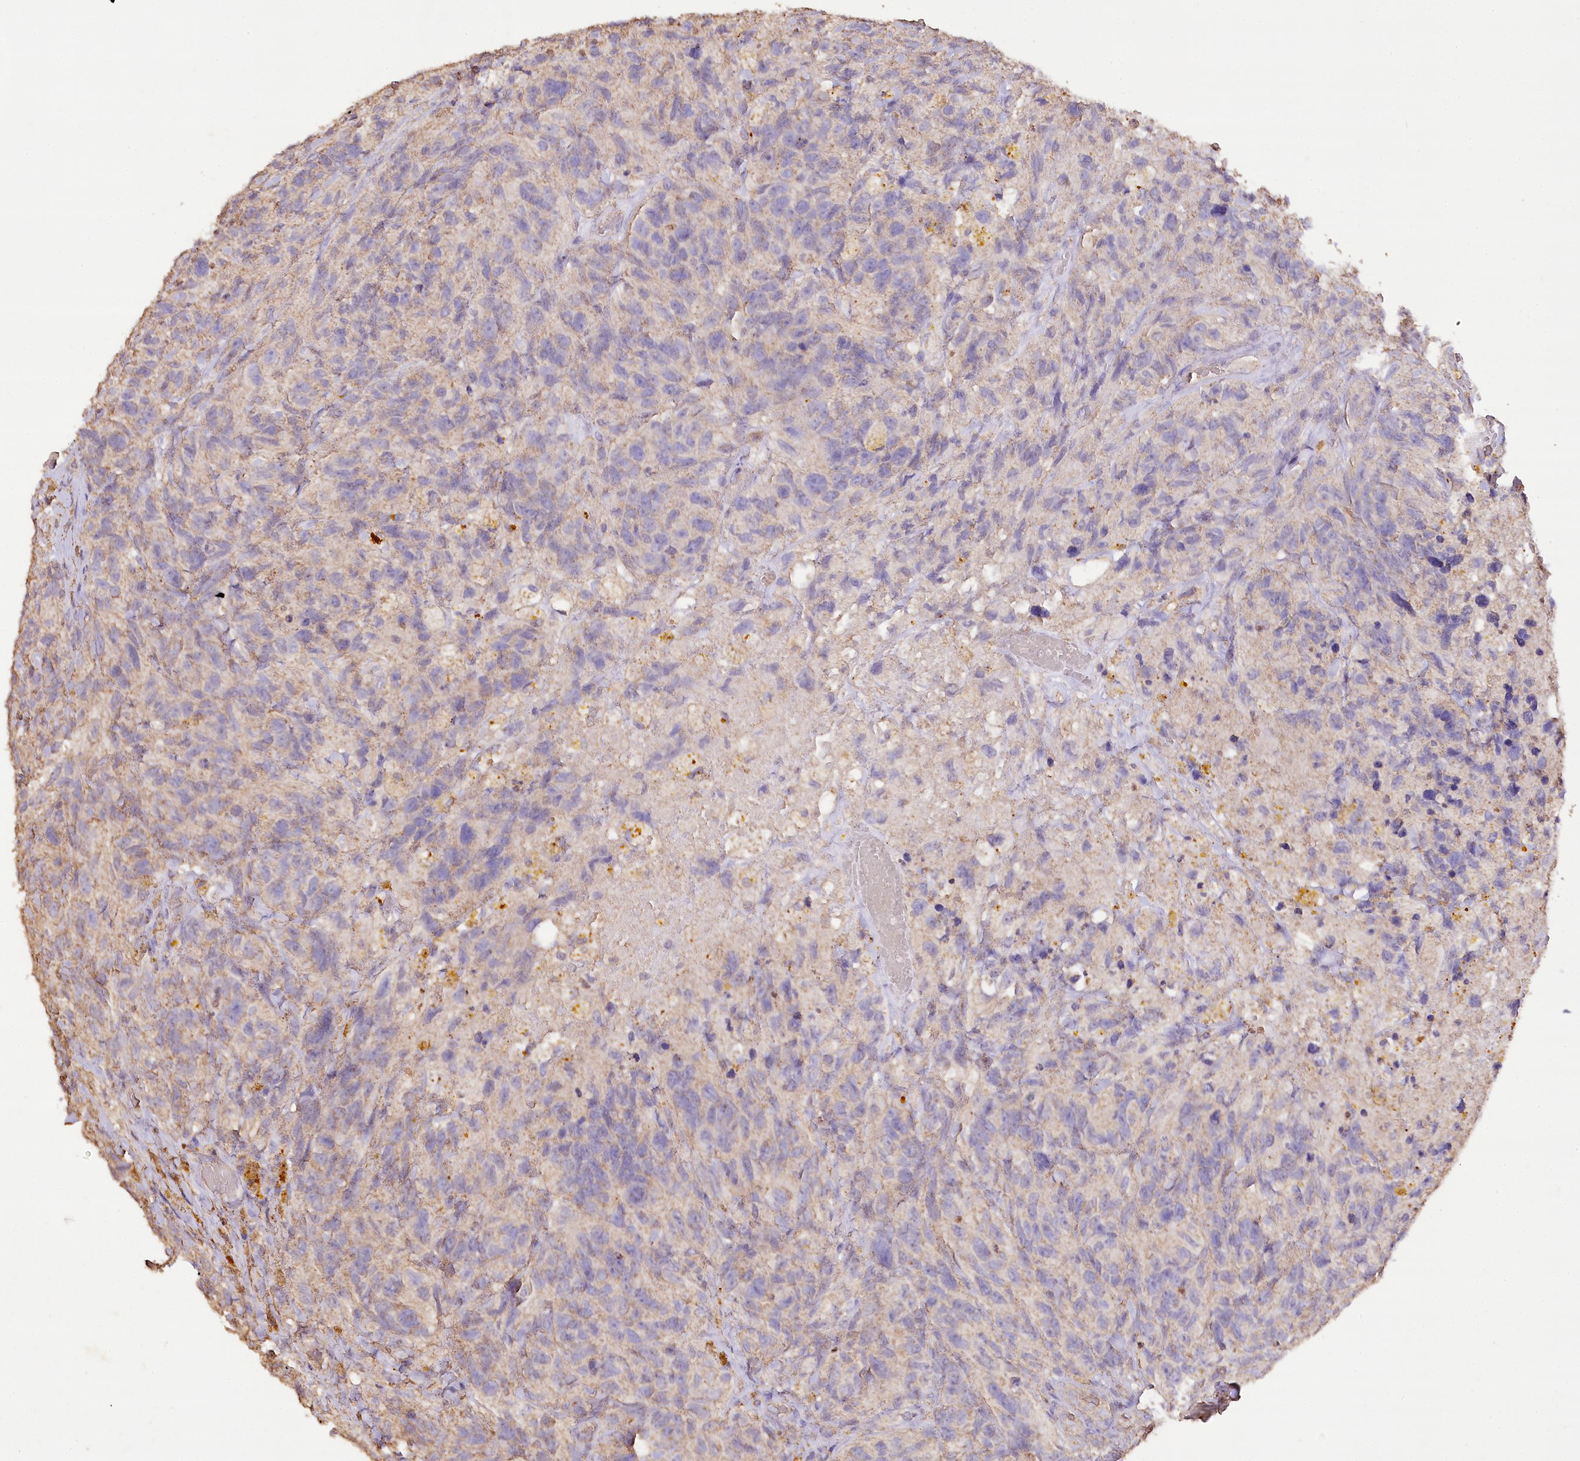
{"staining": {"intensity": "negative", "quantity": "none", "location": "none"}, "tissue": "glioma", "cell_type": "Tumor cells", "image_type": "cancer", "snomed": [{"axis": "morphology", "description": "Glioma, malignant, High grade"}, {"axis": "topography", "description": "Brain"}], "caption": "This is an immunohistochemistry photomicrograph of human glioma. There is no expression in tumor cells.", "gene": "IREB2", "patient": {"sex": "male", "age": 69}}